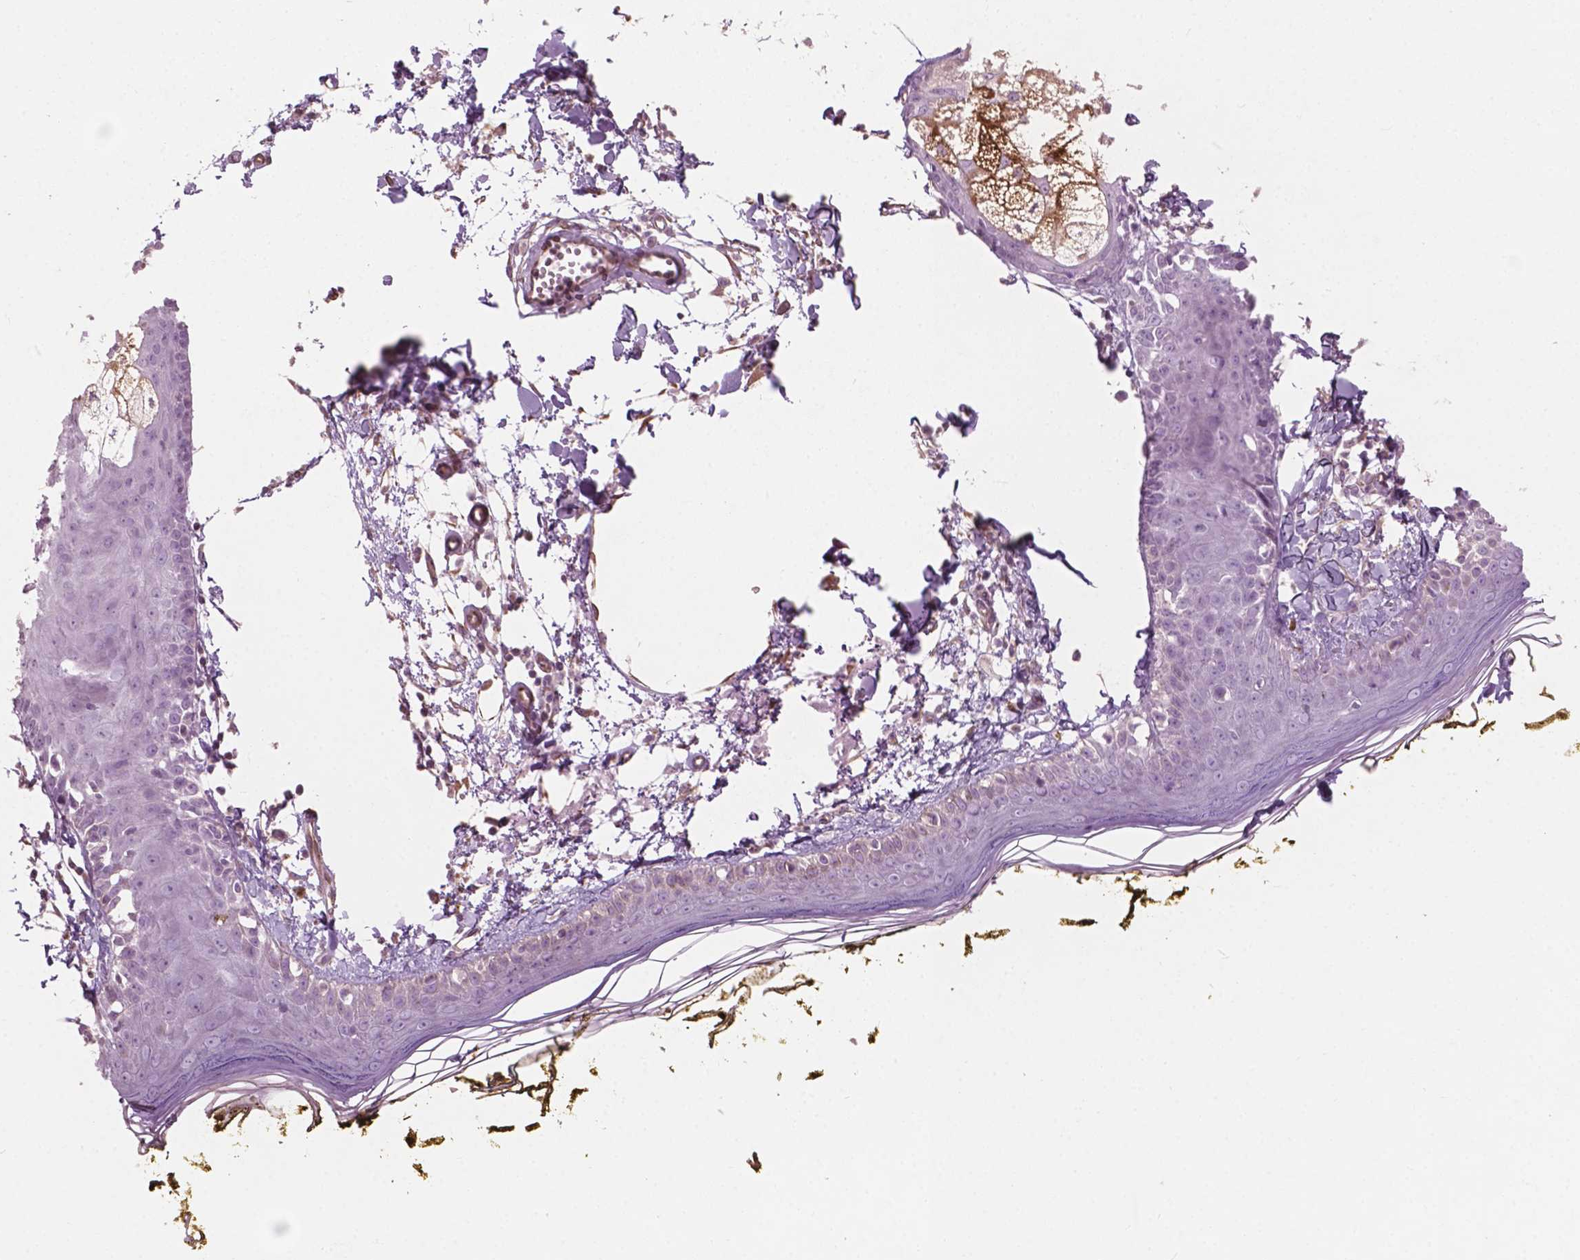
{"staining": {"intensity": "negative", "quantity": "none", "location": "none"}, "tissue": "skin", "cell_type": "Fibroblasts", "image_type": "normal", "snomed": [{"axis": "morphology", "description": "Normal tissue, NOS"}, {"axis": "topography", "description": "Skin"}], "caption": "The IHC image has no significant staining in fibroblasts of skin. (DAB IHC, high magnification).", "gene": "AWAT1", "patient": {"sex": "male", "age": 76}}